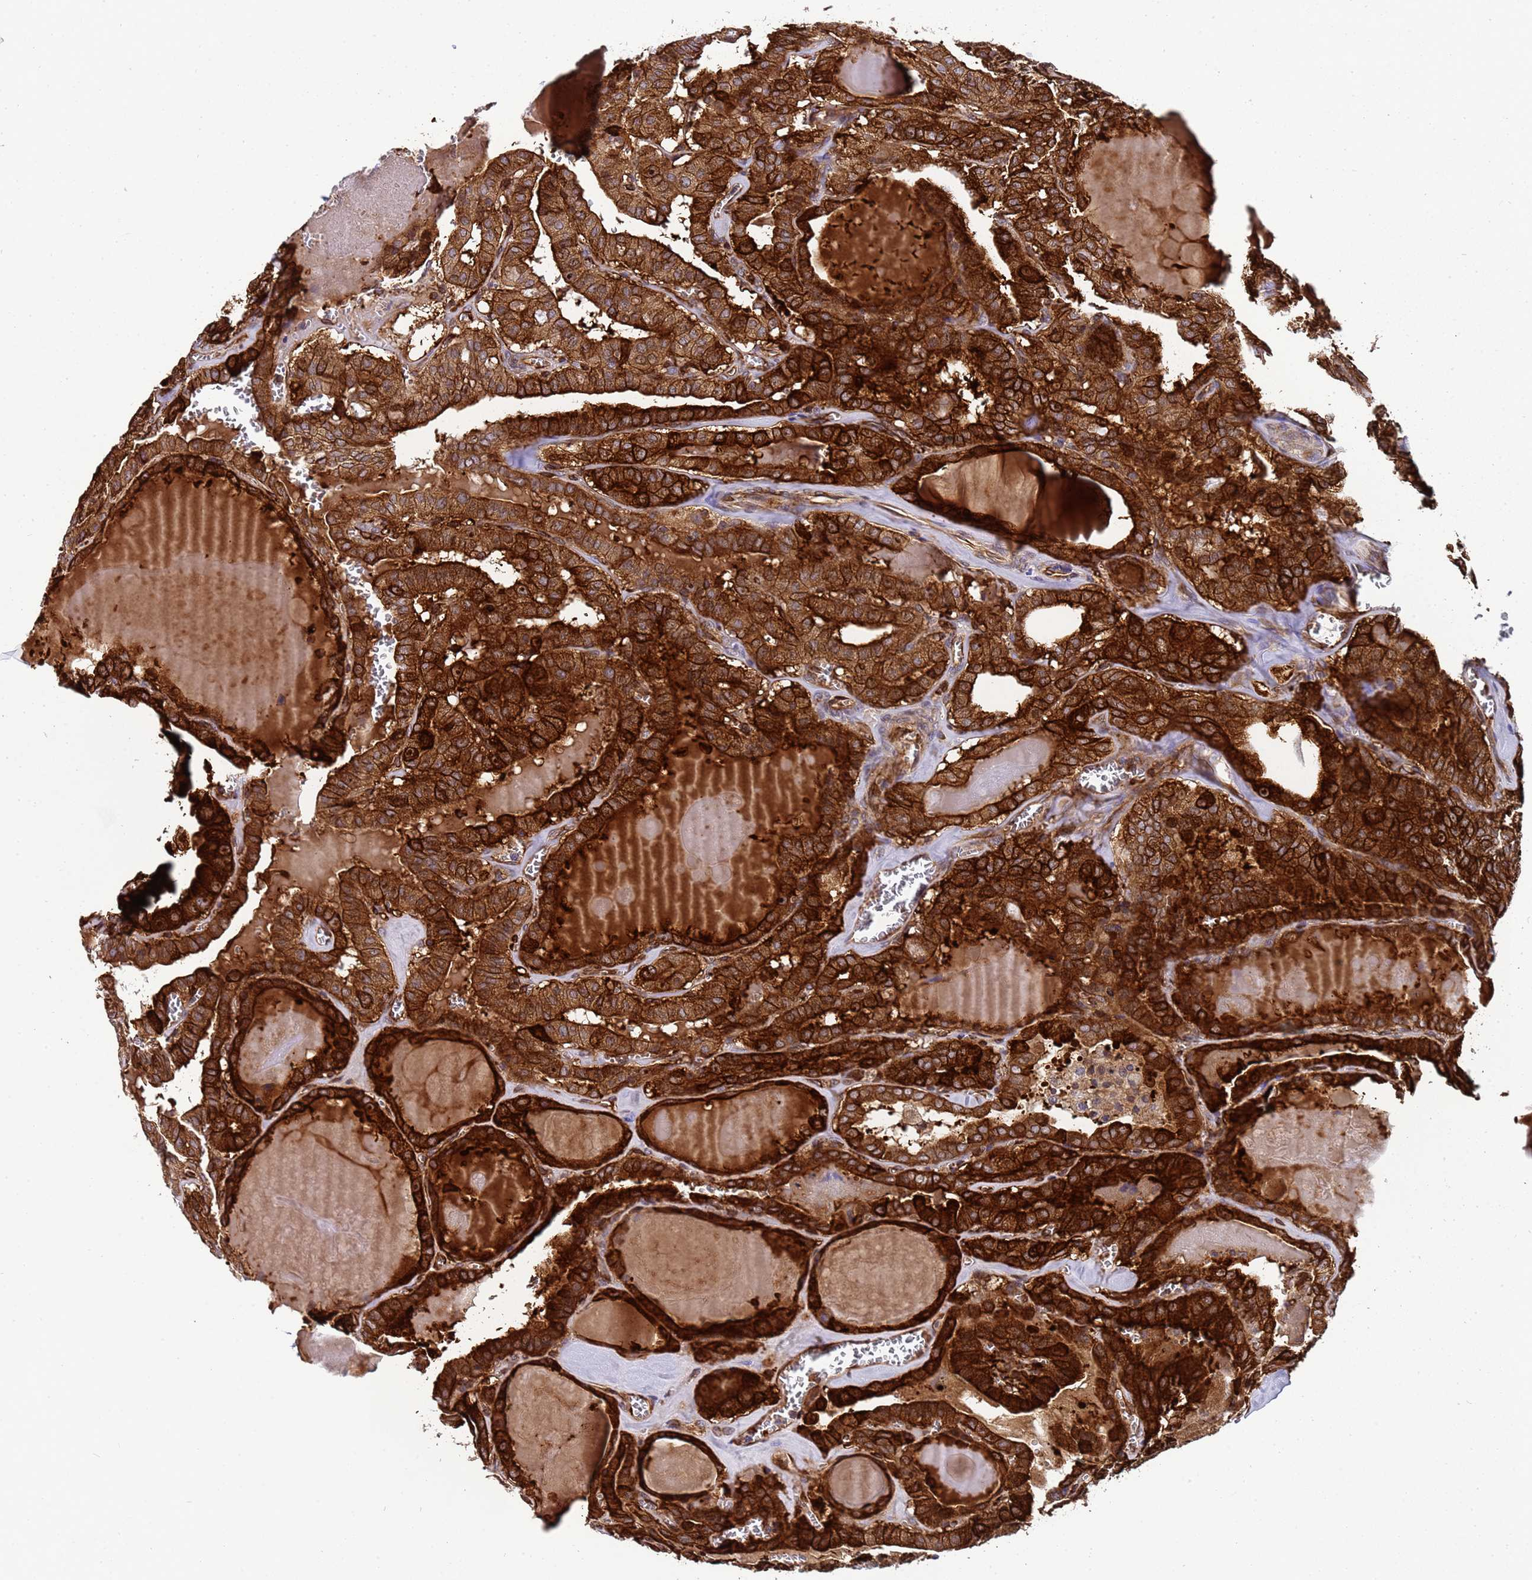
{"staining": {"intensity": "strong", "quantity": ">75%", "location": "cytoplasmic/membranous"}, "tissue": "thyroid cancer", "cell_type": "Tumor cells", "image_type": "cancer", "snomed": [{"axis": "morphology", "description": "Papillary adenocarcinoma, NOS"}, {"axis": "topography", "description": "Thyroid gland"}], "caption": "DAB immunohistochemical staining of thyroid papillary adenocarcinoma reveals strong cytoplasmic/membranous protein staining in about >75% of tumor cells.", "gene": "MOCS1", "patient": {"sex": "male", "age": 52}}